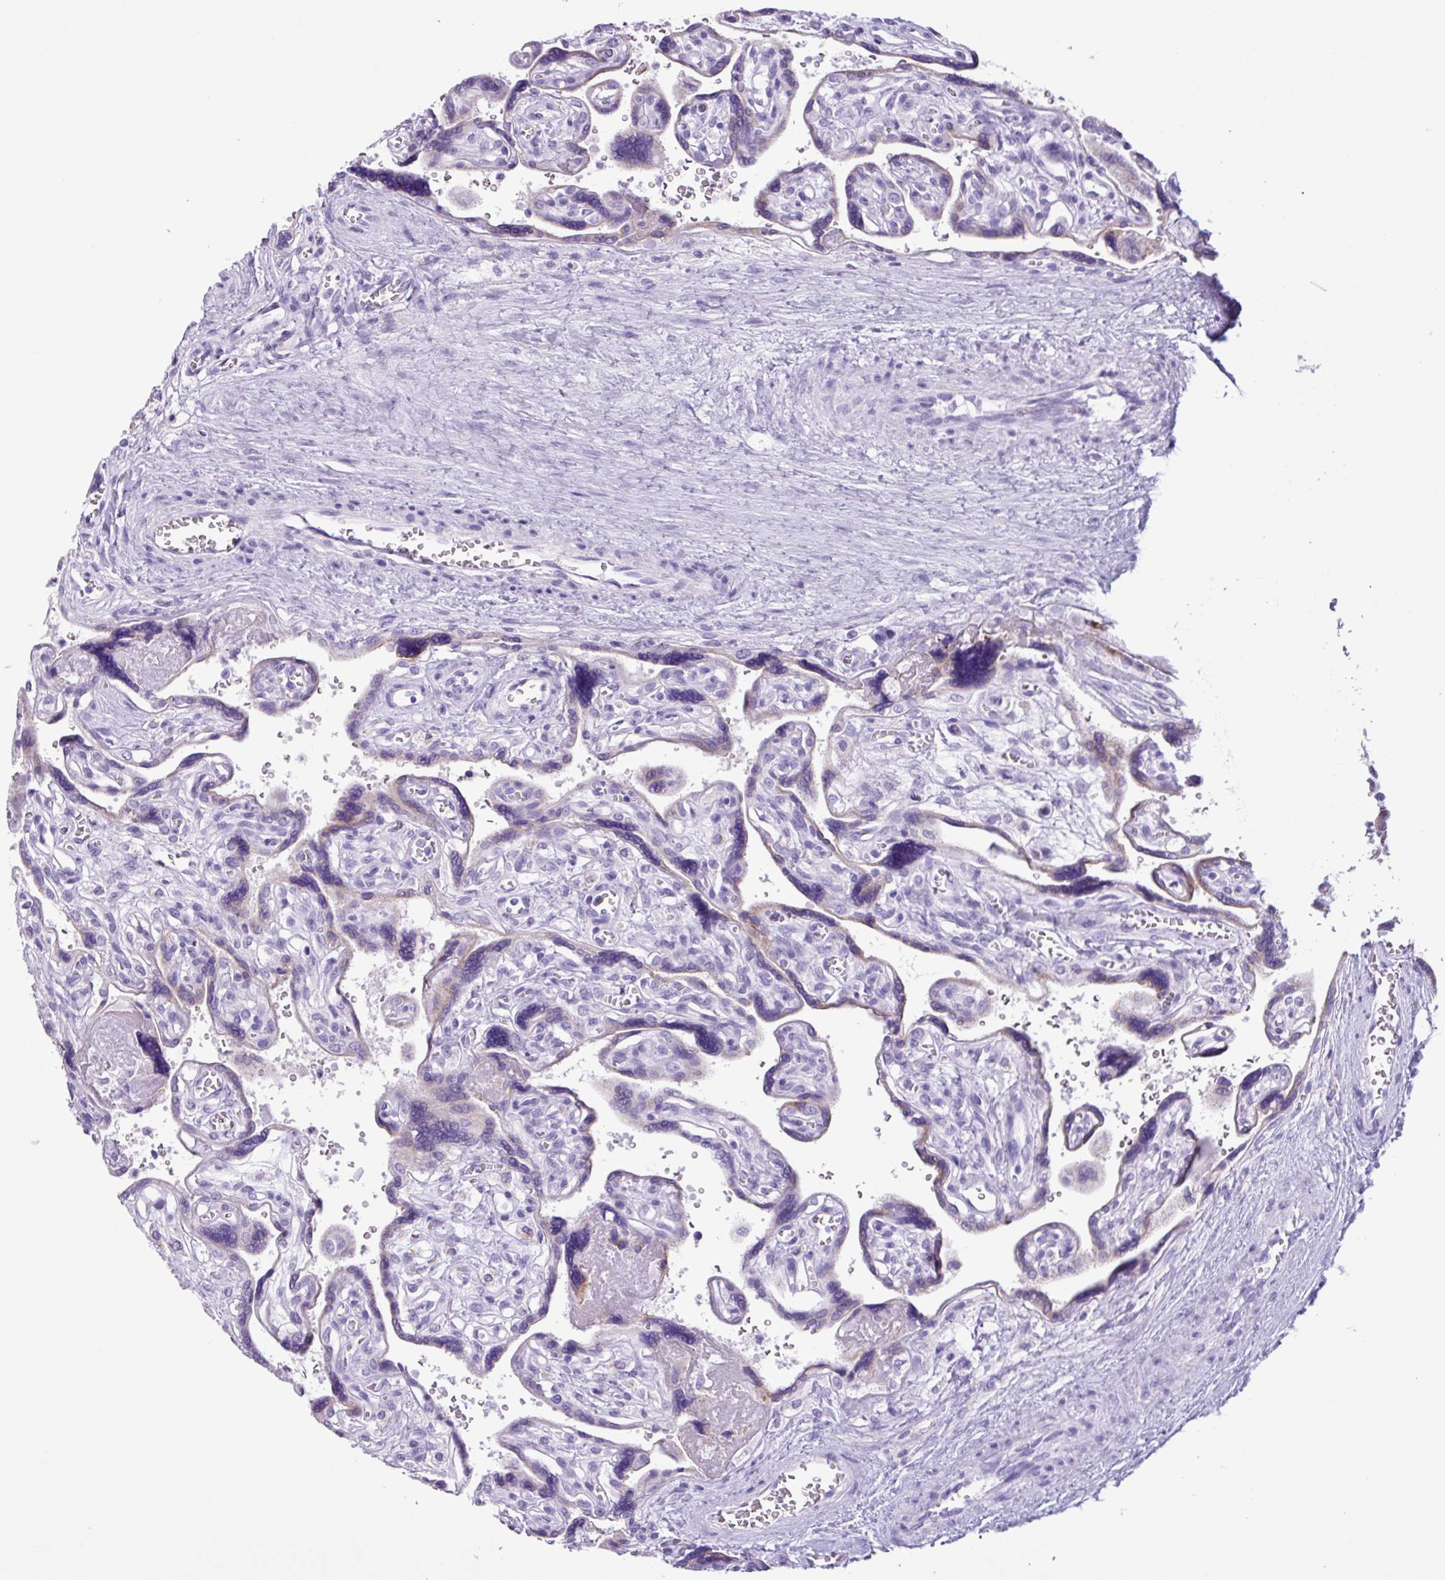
{"staining": {"intensity": "negative", "quantity": "none", "location": "none"}, "tissue": "placenta", "cell_type": "Decidual cells", "image_type": "normal", "snomed": [{"axis": "morphology", "description": "Normal tissue, NOS"}, {"axis": "topography", "description": "Placenta"}], "caption": "The IHC histopathology image has no significant positivity in decidual cells of placenta. (DAB (3,3'-diaminobenzidine) IHC visualized using brightfield microscopy, high magnification).", "gene": "AGO3", "patient": {"sex": "female", "age": 39}}